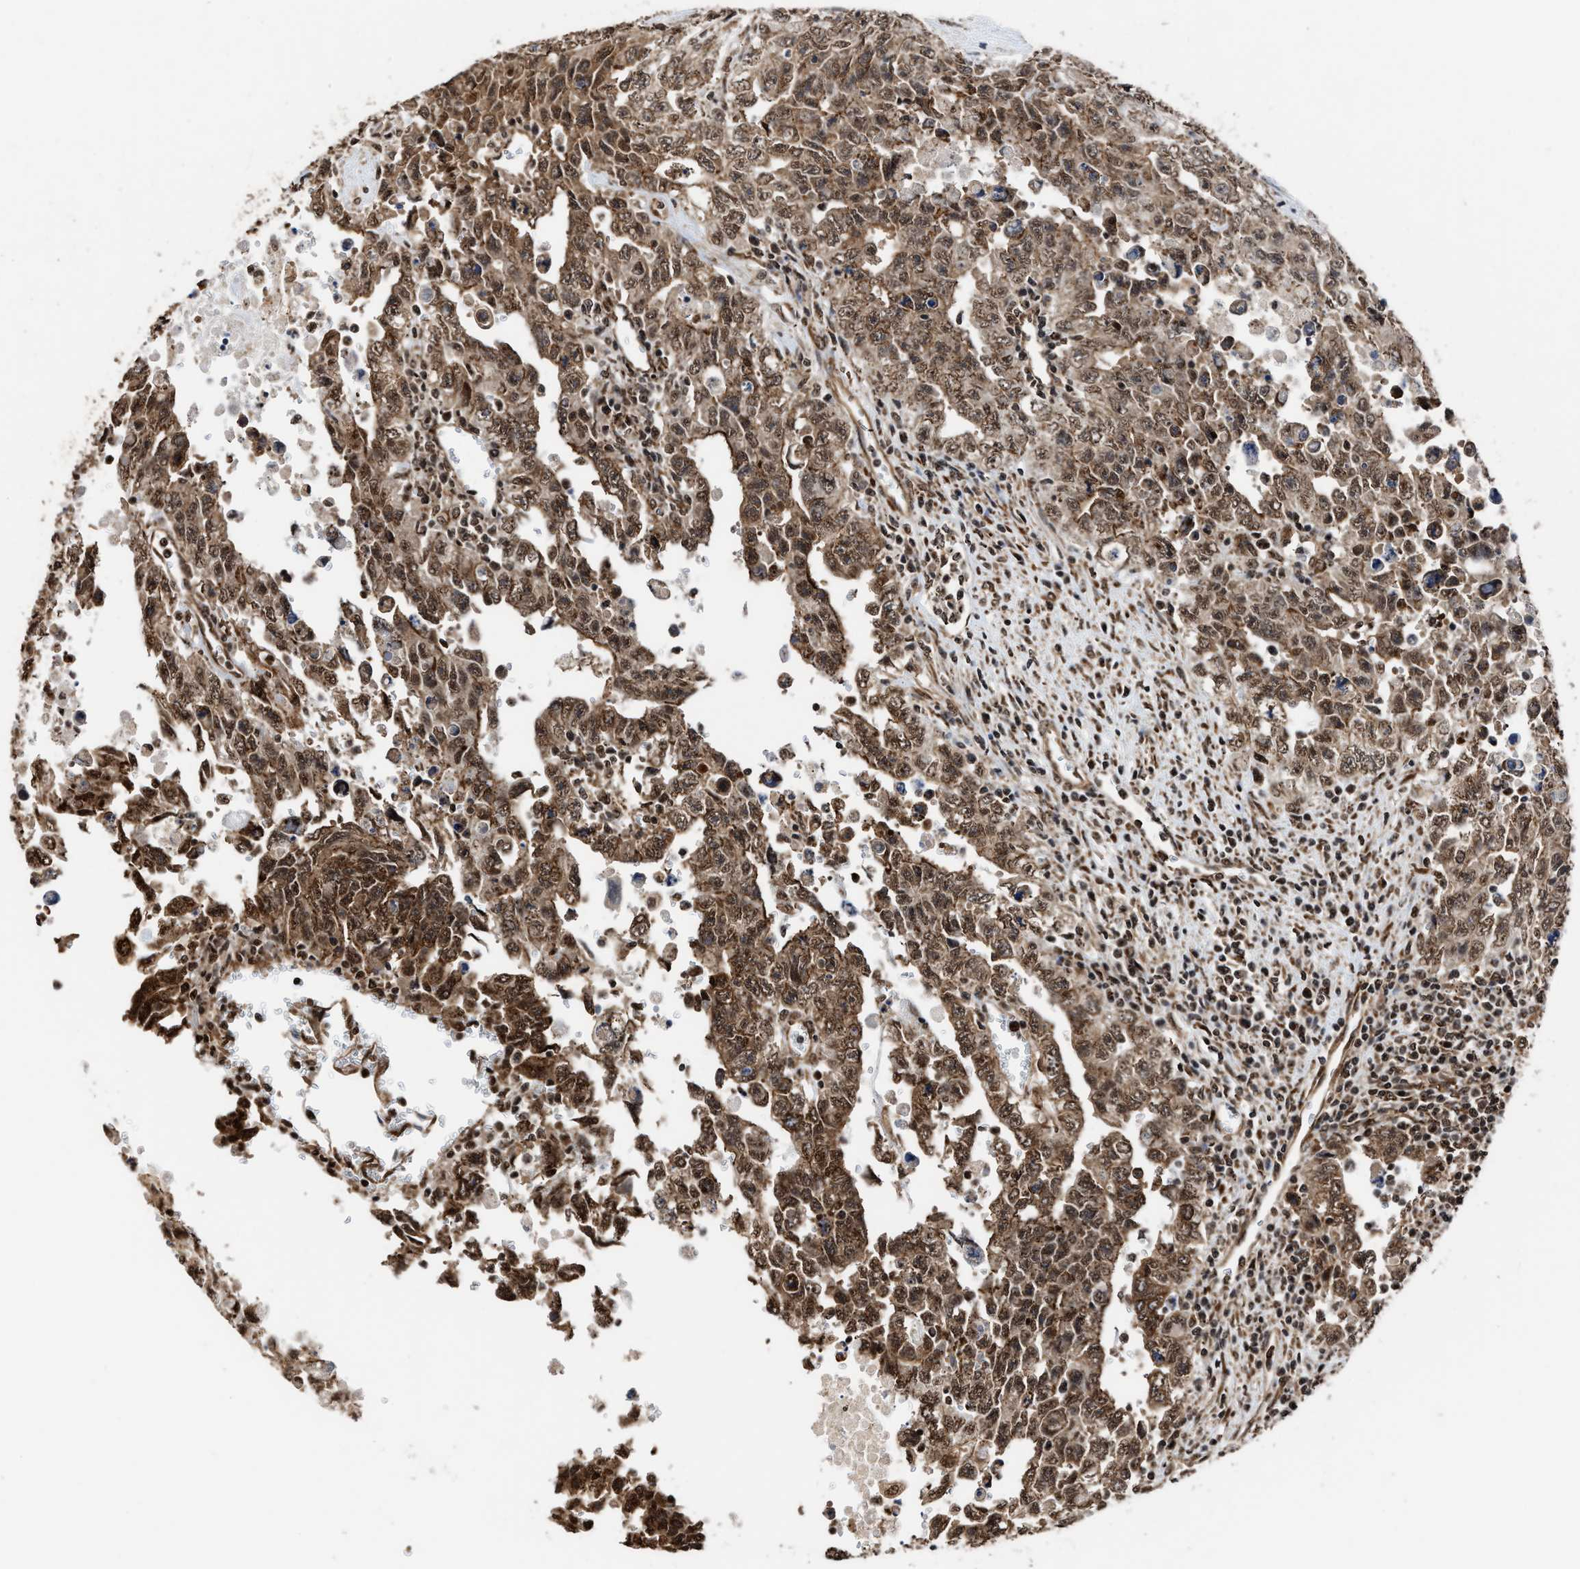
{"staining": {"intensity": "moderate", "quantity": ">75%", "location": "cytoplasmic/membranous,nuclear"}, "tissue": "testis cancer", "cell_type": "Tumor cells", "image_type": "cancer", "snomed": [{"axis": "morphology", "description": "Carcinoma, Embryonal, NOS"}, {"axis": "topography", "description": "Testis"}], "caption": "Tumor cells reveal moderate cytoplasmic/membranous and nuclear staining in approximately >75% of cells in testis embryonal carcinoma. (DAB IHC, brown staining for protein, blue staining for nuclei).", "gene": "SEPTIN2", "patient": {"sex": "male", "age": 28}}